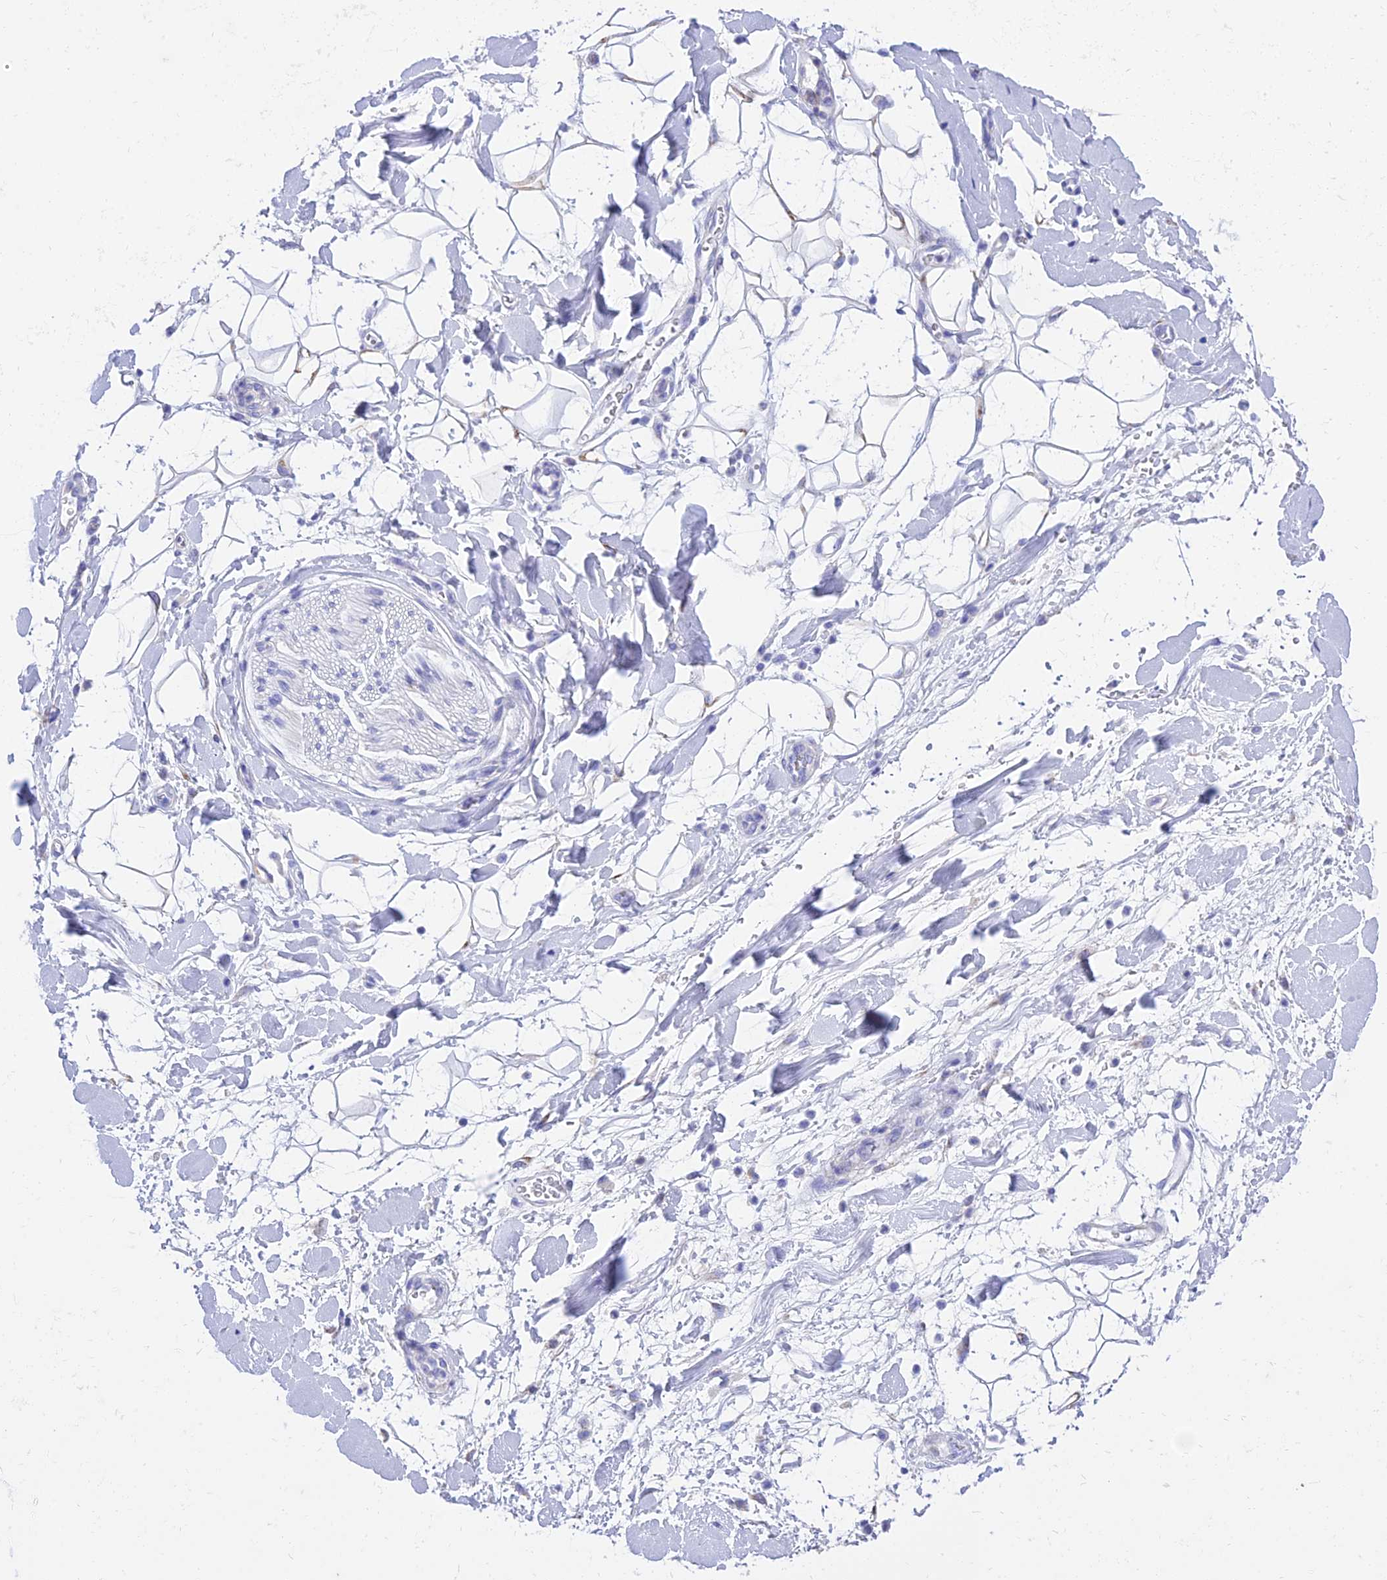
{"staining": {"intensity": "negative", "quantity": "none", "location": "none"}, "tissue": "adipose tissue", "cell_type": "Adipocytes", "image_type": "normal", "snomed": [{"axis": "morphology", "description": "Normal tissue, NOS"}, {"axis": "morphology", "description": "Adenocarcinoma, NOS"}, {"axis": "topography", "description": "Pancreas"}, {"axis": "topography", "description": "Peripheral nerve tissue"}], "caption": "The photomicrograph reveals no significant staining in adipocytes of adipose tissue.", "gene": "PKN3", "patient": {"sex": "male", "age": 59}}